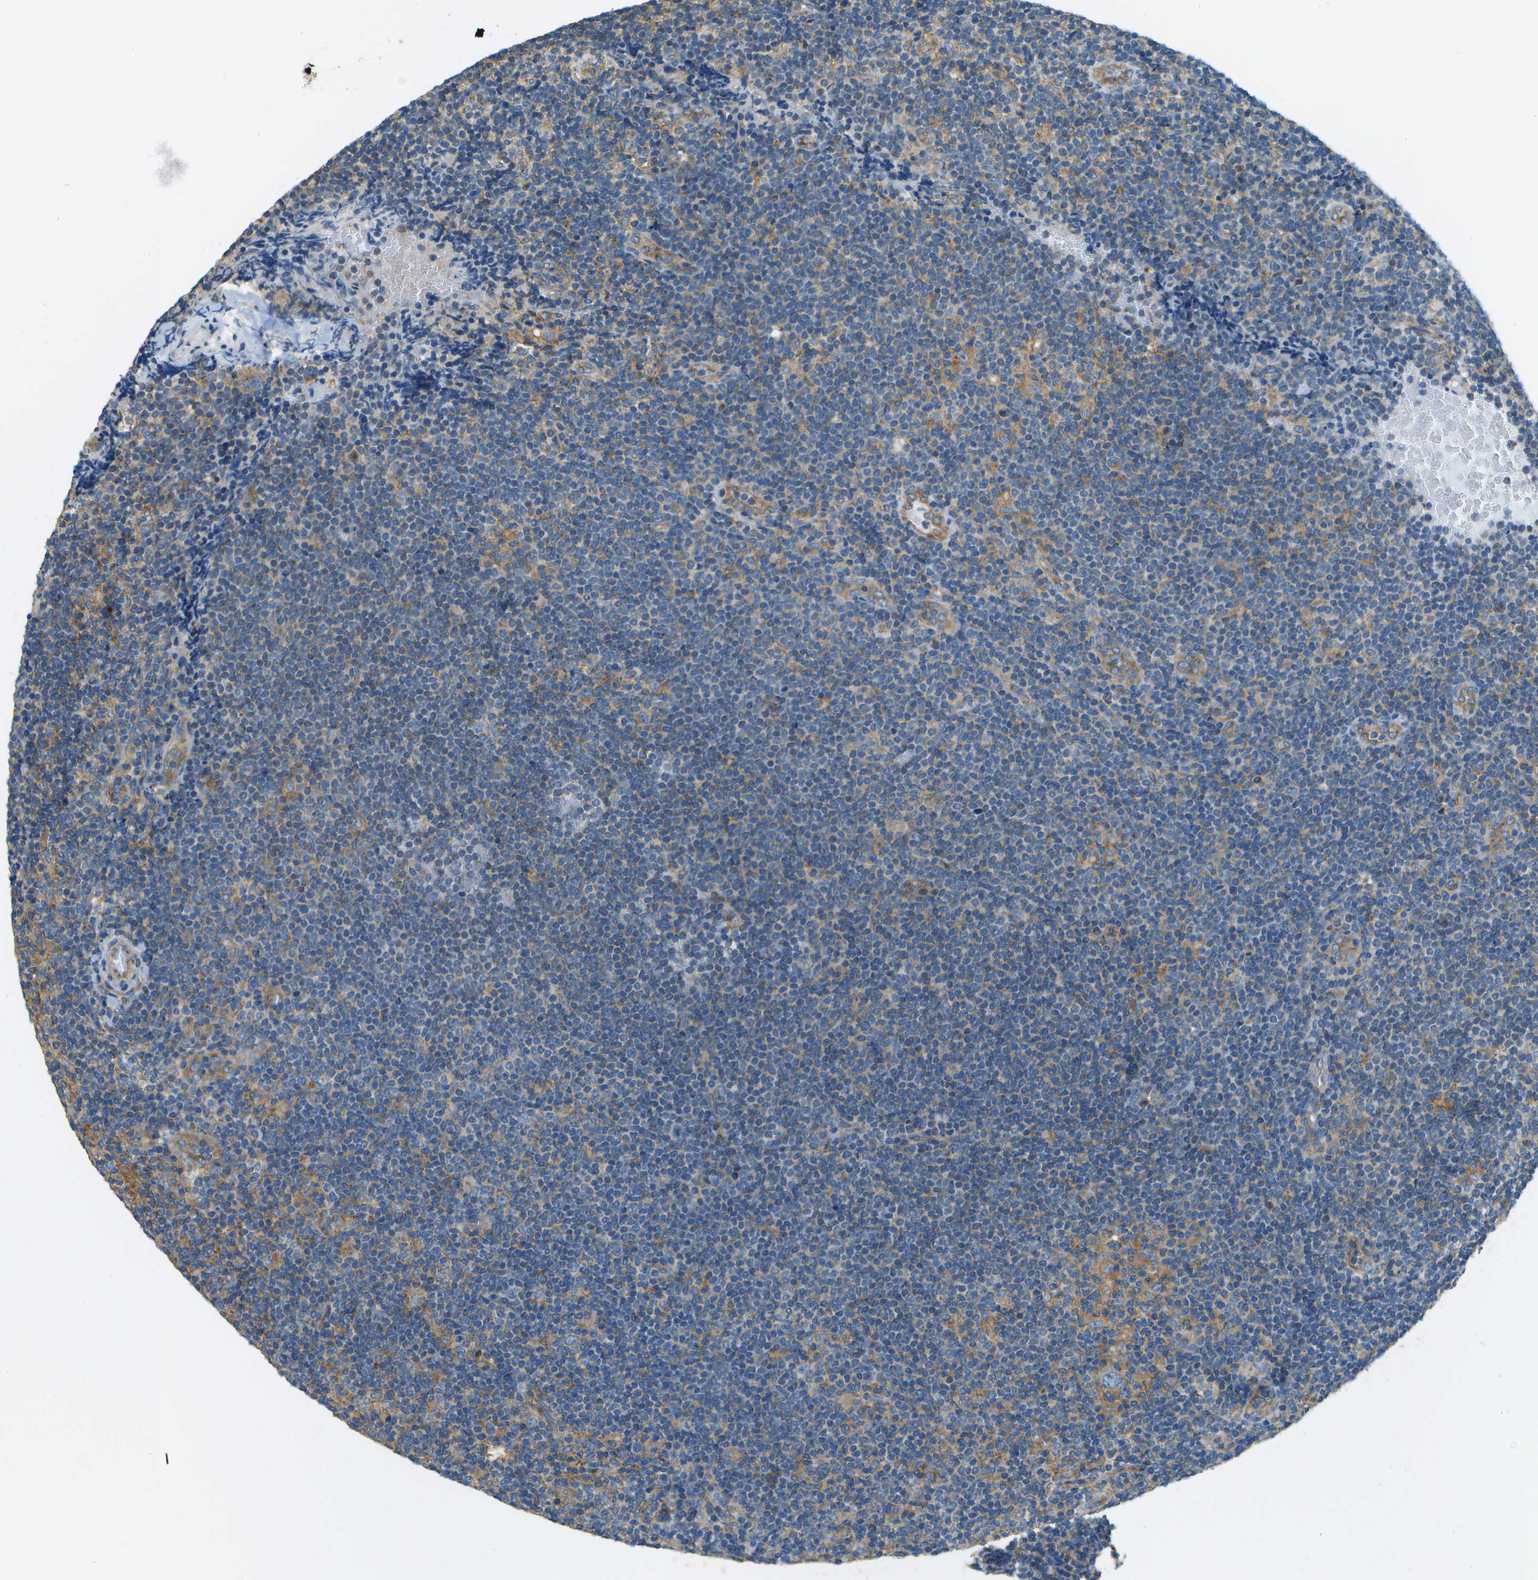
{"staining": {"intensity": "weak", "quantity": ">75%", "location": "cytoplasmic/membranous"}, "tissue": "lymphoma", "cell_type": "Tumor cells", "image_type": "cancer", "snomed": [{"axis": "morphology", "description": "Hodgkin's disease, NOS"}, {"axis": "topography", "description": "Lymph node"}], "caption": "Weak cytoplasmic/membranous expression for a protein is present in about >75% of tumor cells of Hodgkin's disease using immunohistochemistry (IHC).", "gene": "CLTC", "patient": {"sex": "female", "age": 57}}